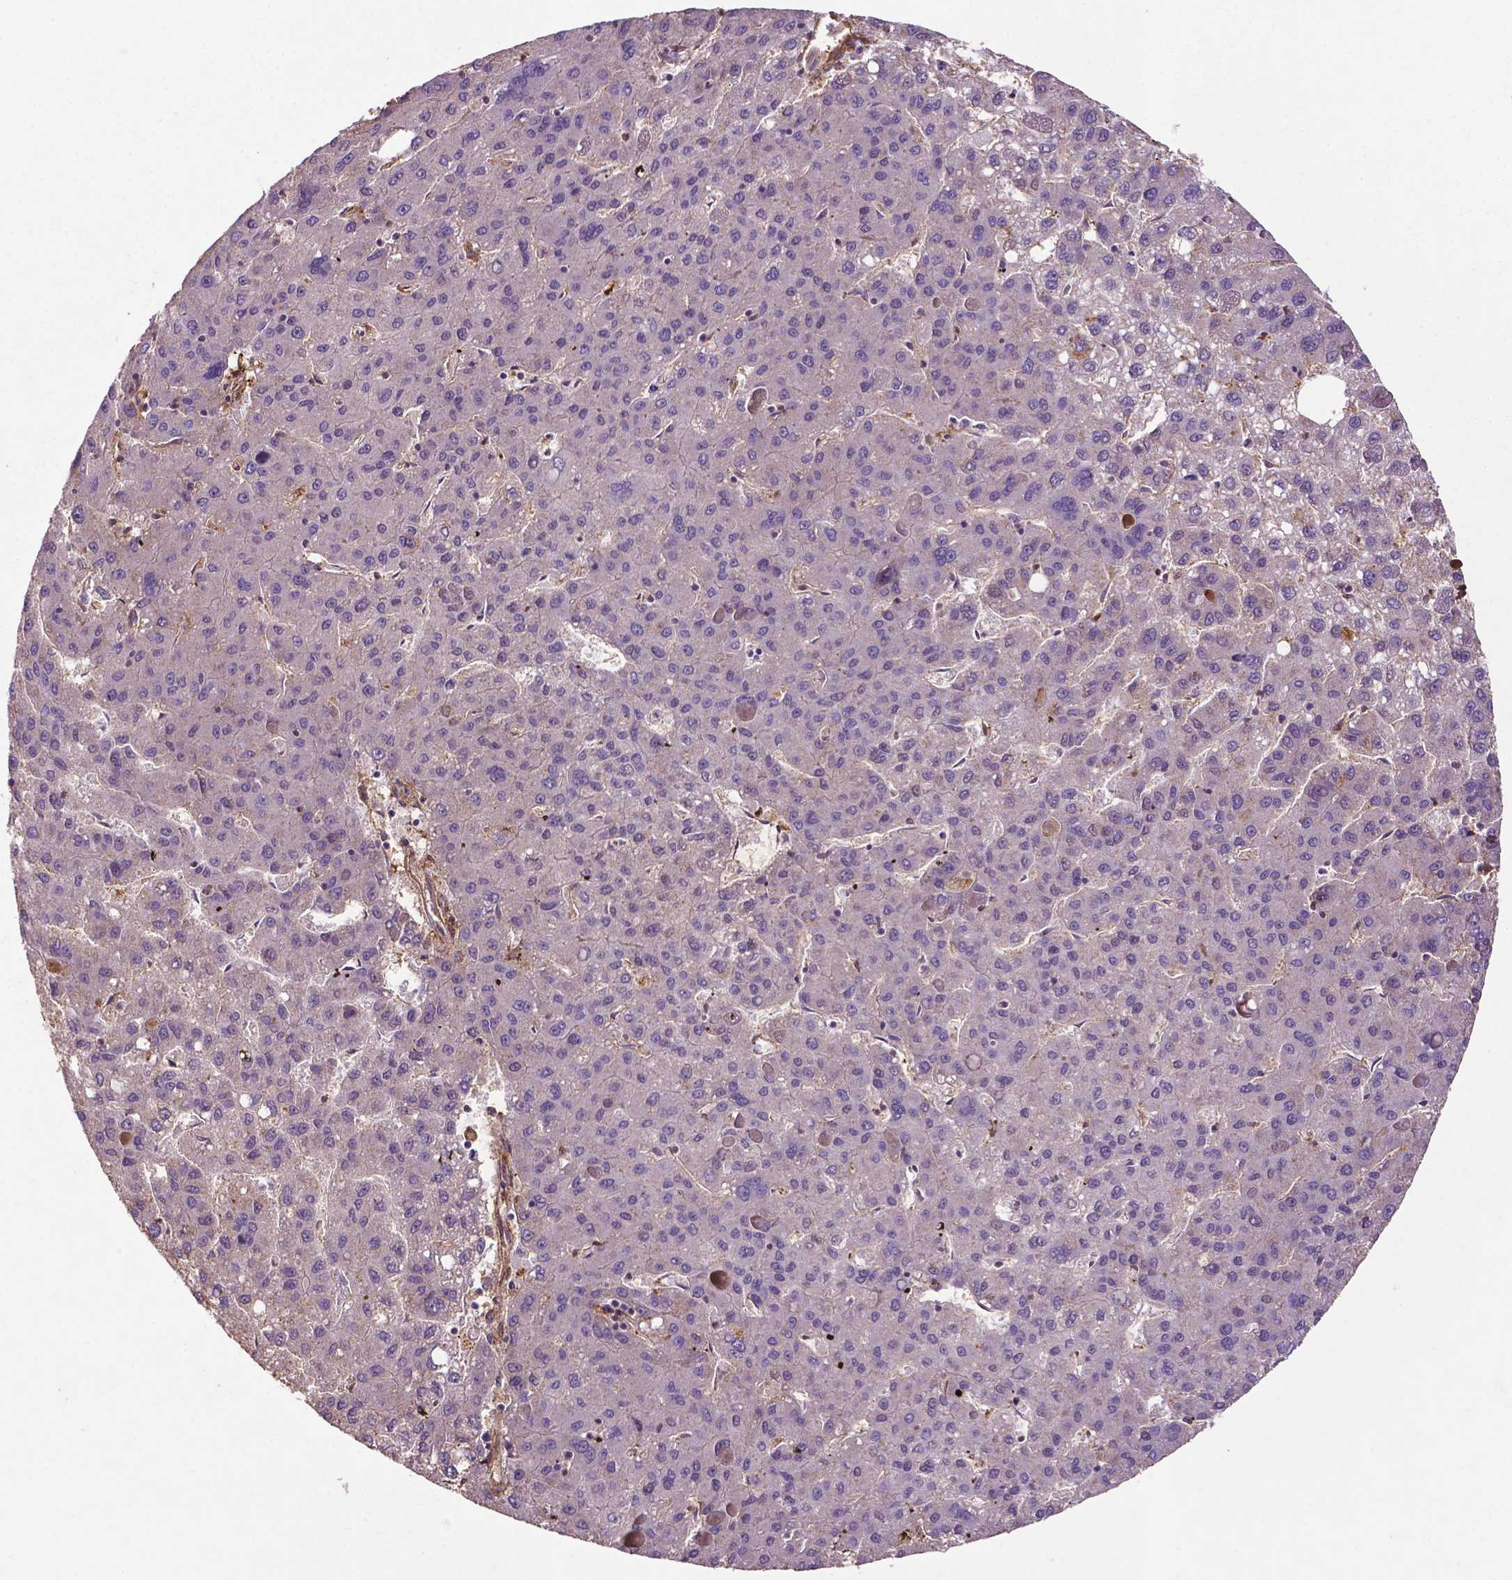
{"staining": {"intensity": "negative", "quantity": "none", "location": "none"}, "tissue": "liver cancer", "cell_type": "Tumor cells", "image_type": "cancer", "snomed": [{"axis": "morphology", "description": "Carcinoma, Hepatocellular, NOS"}, {"axis": "topography", "description": "Liver"}], "caption": "The immunohistochemistry (IHC) micrograph has no significant expression in tumor cells of hepatocellular carcinoma (liver) tissue. (Brightfield microscopy of DAB (3,3'-diaminobenzidine) immunohistochemistry (IHC) at high magnification).", "gene": "RRAS", "patient": {"sex": "female", "age": 82}}